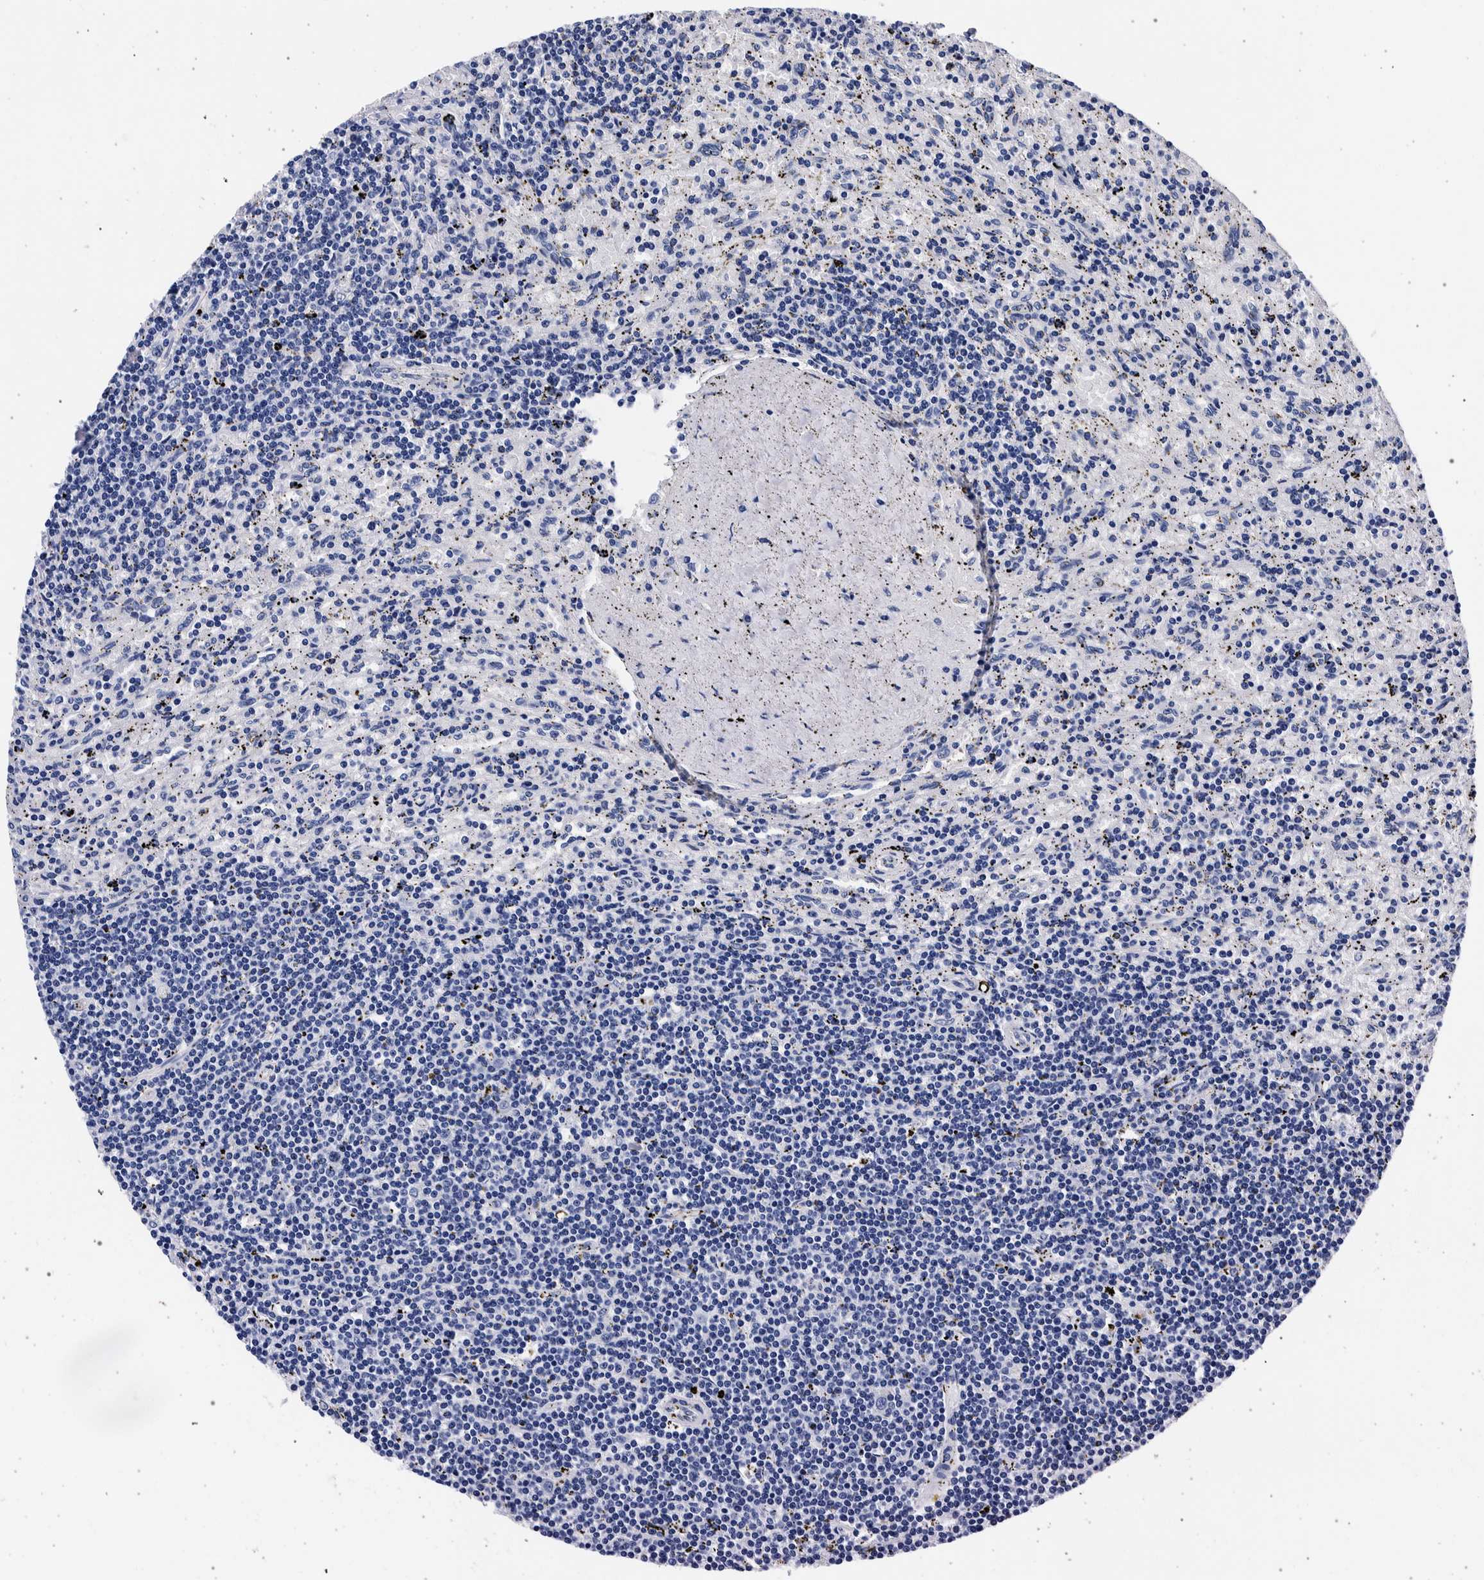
{"staining": {"intensity": "negative", "quantity": "none", "location": "none"}, "tissue": "lymphoma", "cell_type": "Tumor cells", "image_type": "cancer", "snomed": [{"axis": "morphology", "description": "Malignant lymphoma, non-Hodgkin's type, Low grade"}, {"axis": "topography", "description": "Spleen"}], "caption": "Immunohistochemistry (IHC) histopathology image of human lymphoma stained for a protein (brown), which reveals no expression in tumor cells. (DAB (3,3'-diaminobenzidine) immunohistochemistry (IHC) with hematoxylin counter stain).", "gene": "NIBAN2", "patient": {"sex": "male", "age": 76}}